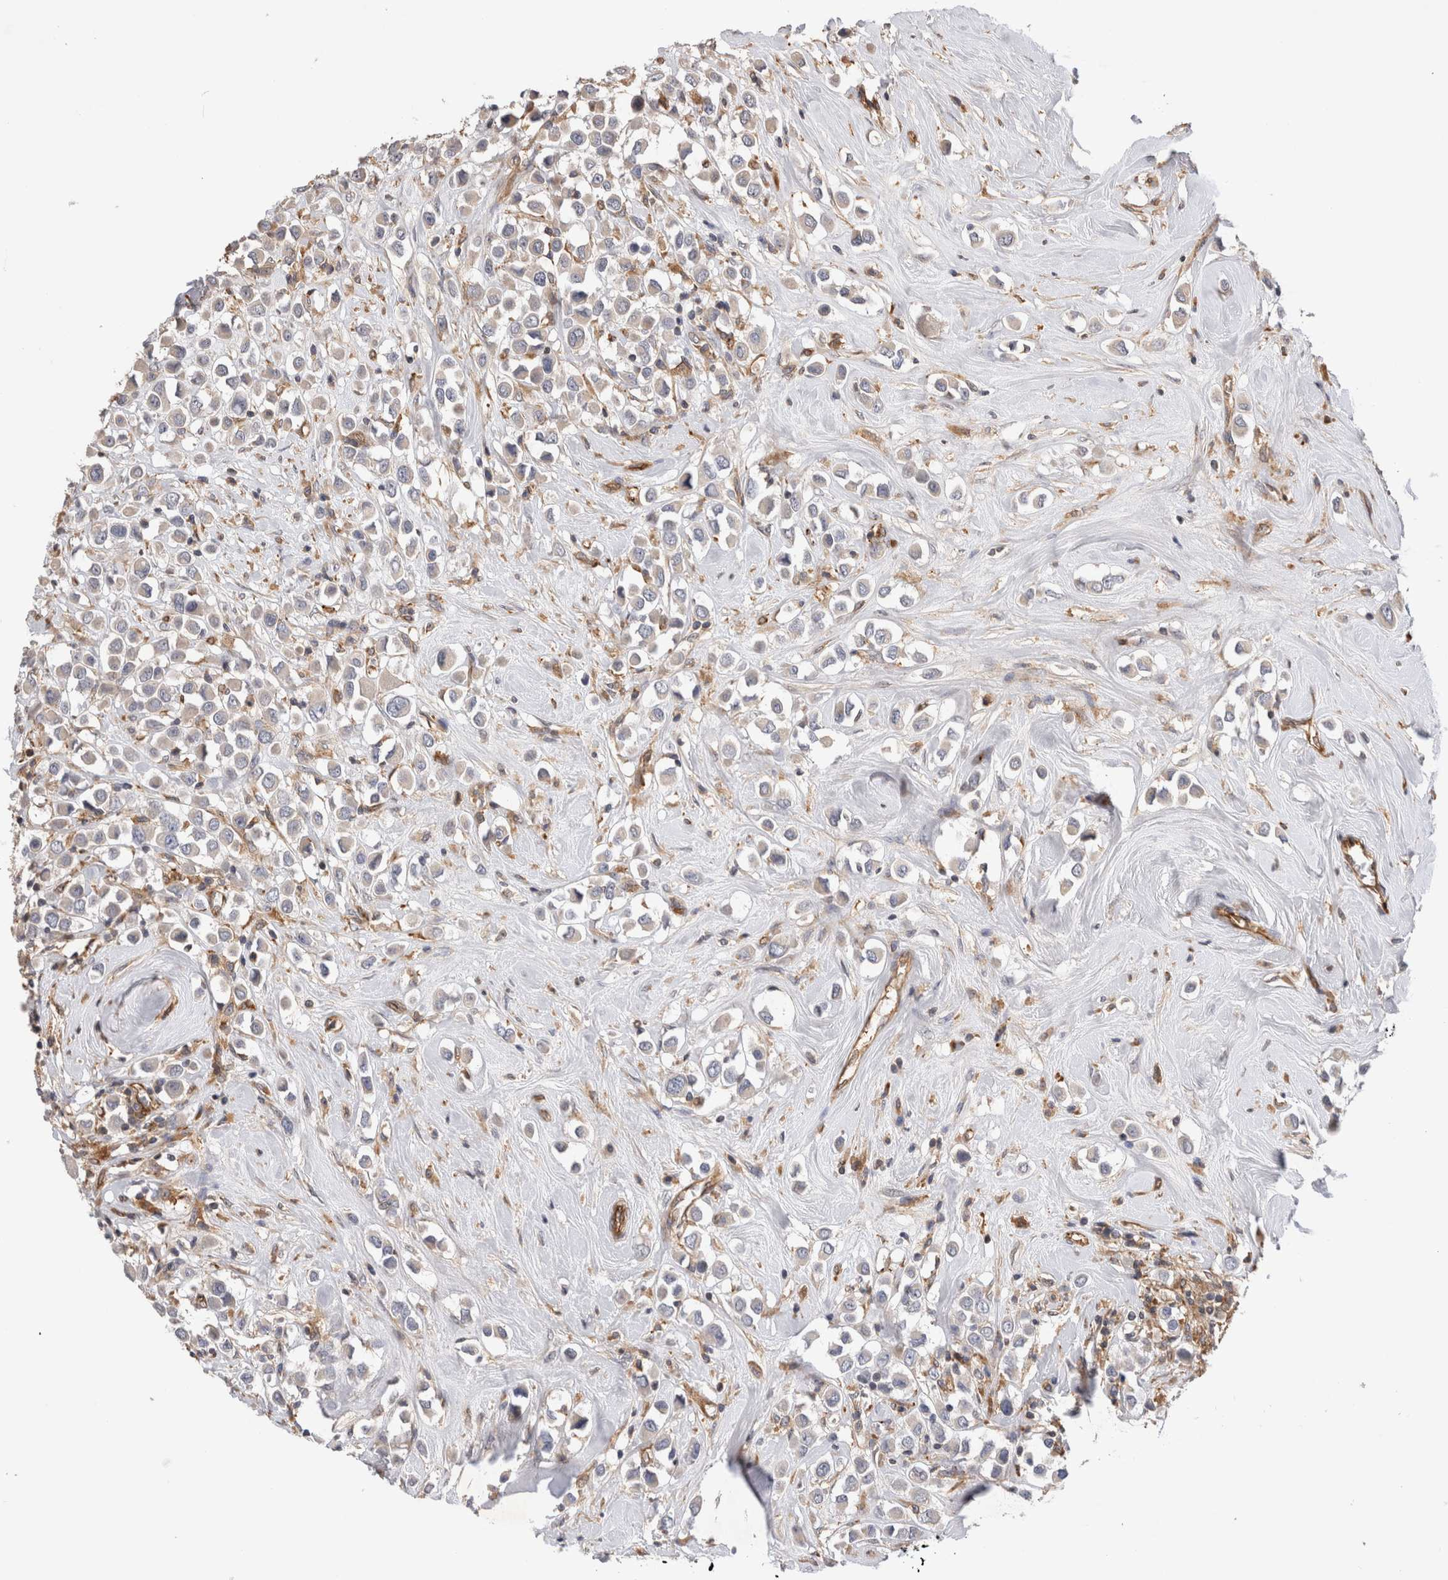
{"staining": {"intensity": "negative", "quantity": "none", "location": "none"}, "tissue": "breast cancer", "cell_type": "Tumor cells", "image_type": "cancer", "snomed": [{"axis": "morphology", "description": "Duct carcinoma"}, {"axis": "topography", "description": "Breast"}], "caption": "The IHC photomicrograph has no significant staining in tumor cells of breast cancer (intraductal carcinoma) tissue.", "gene": "BNIP2", "patient": {"sex": "female", "age": 61}}